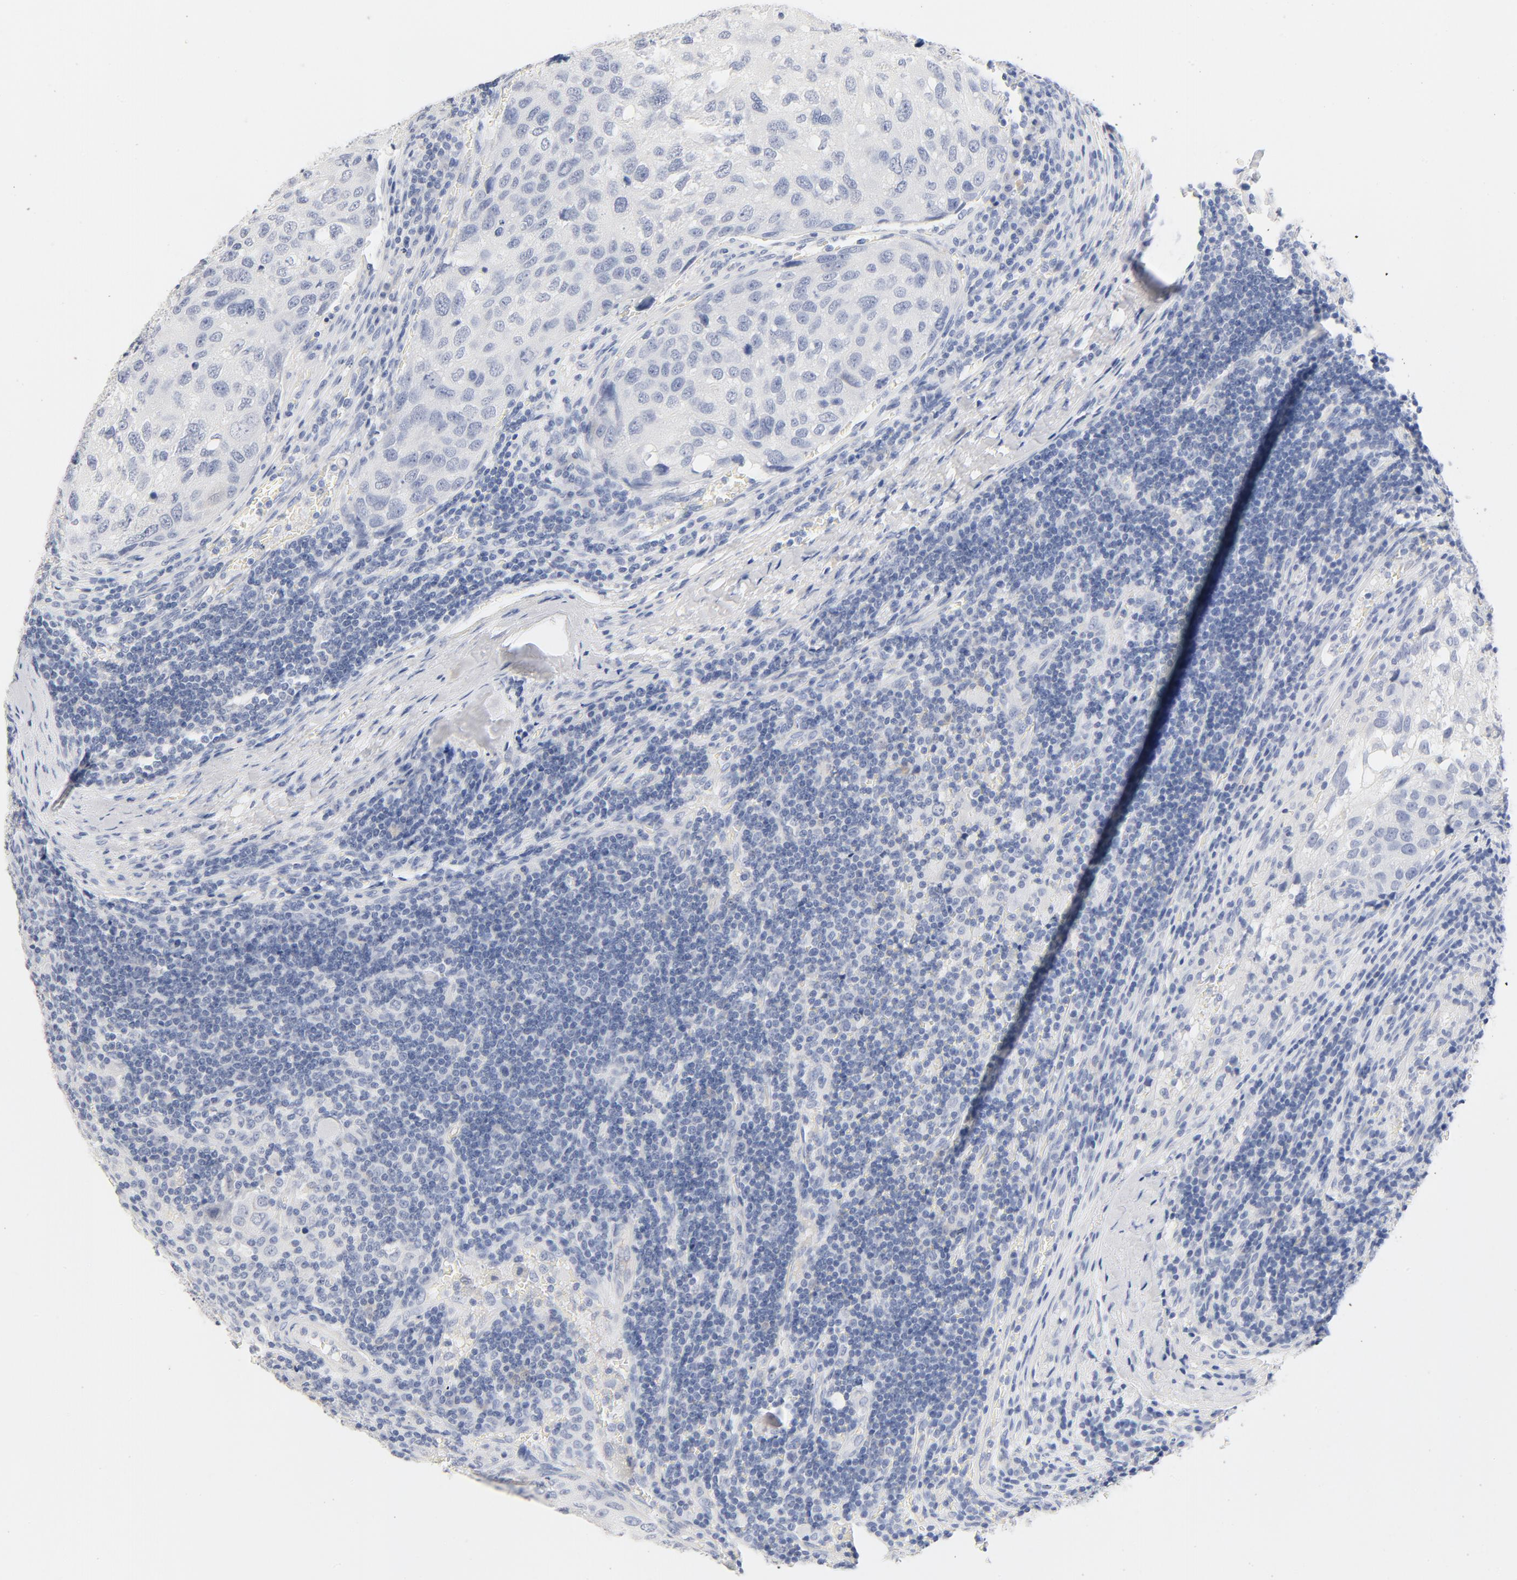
{"staining": {"intensity": "weak", "quantity": "<25%", "location": "cytoplasmic/membranous"}, "tissue": "urothelial cancer", "cell_type": "Tumor cells", "image_type": "cancer", "snomed": [{"axis": "morphology", "description": "Urothelial carcinoma, High grade"}, {"axis": "topography", "description": "Lymph node"}, {"axis": "topography", "description": "Urinary bladder"}], "caption": "Immunohistochemistry photomicrograph of urothelial cancer stained for a protein (brown), which reveals no expression in tumor cells.", "gene": "HOMER1", "patient": {"sex": "male", "age": 51}}